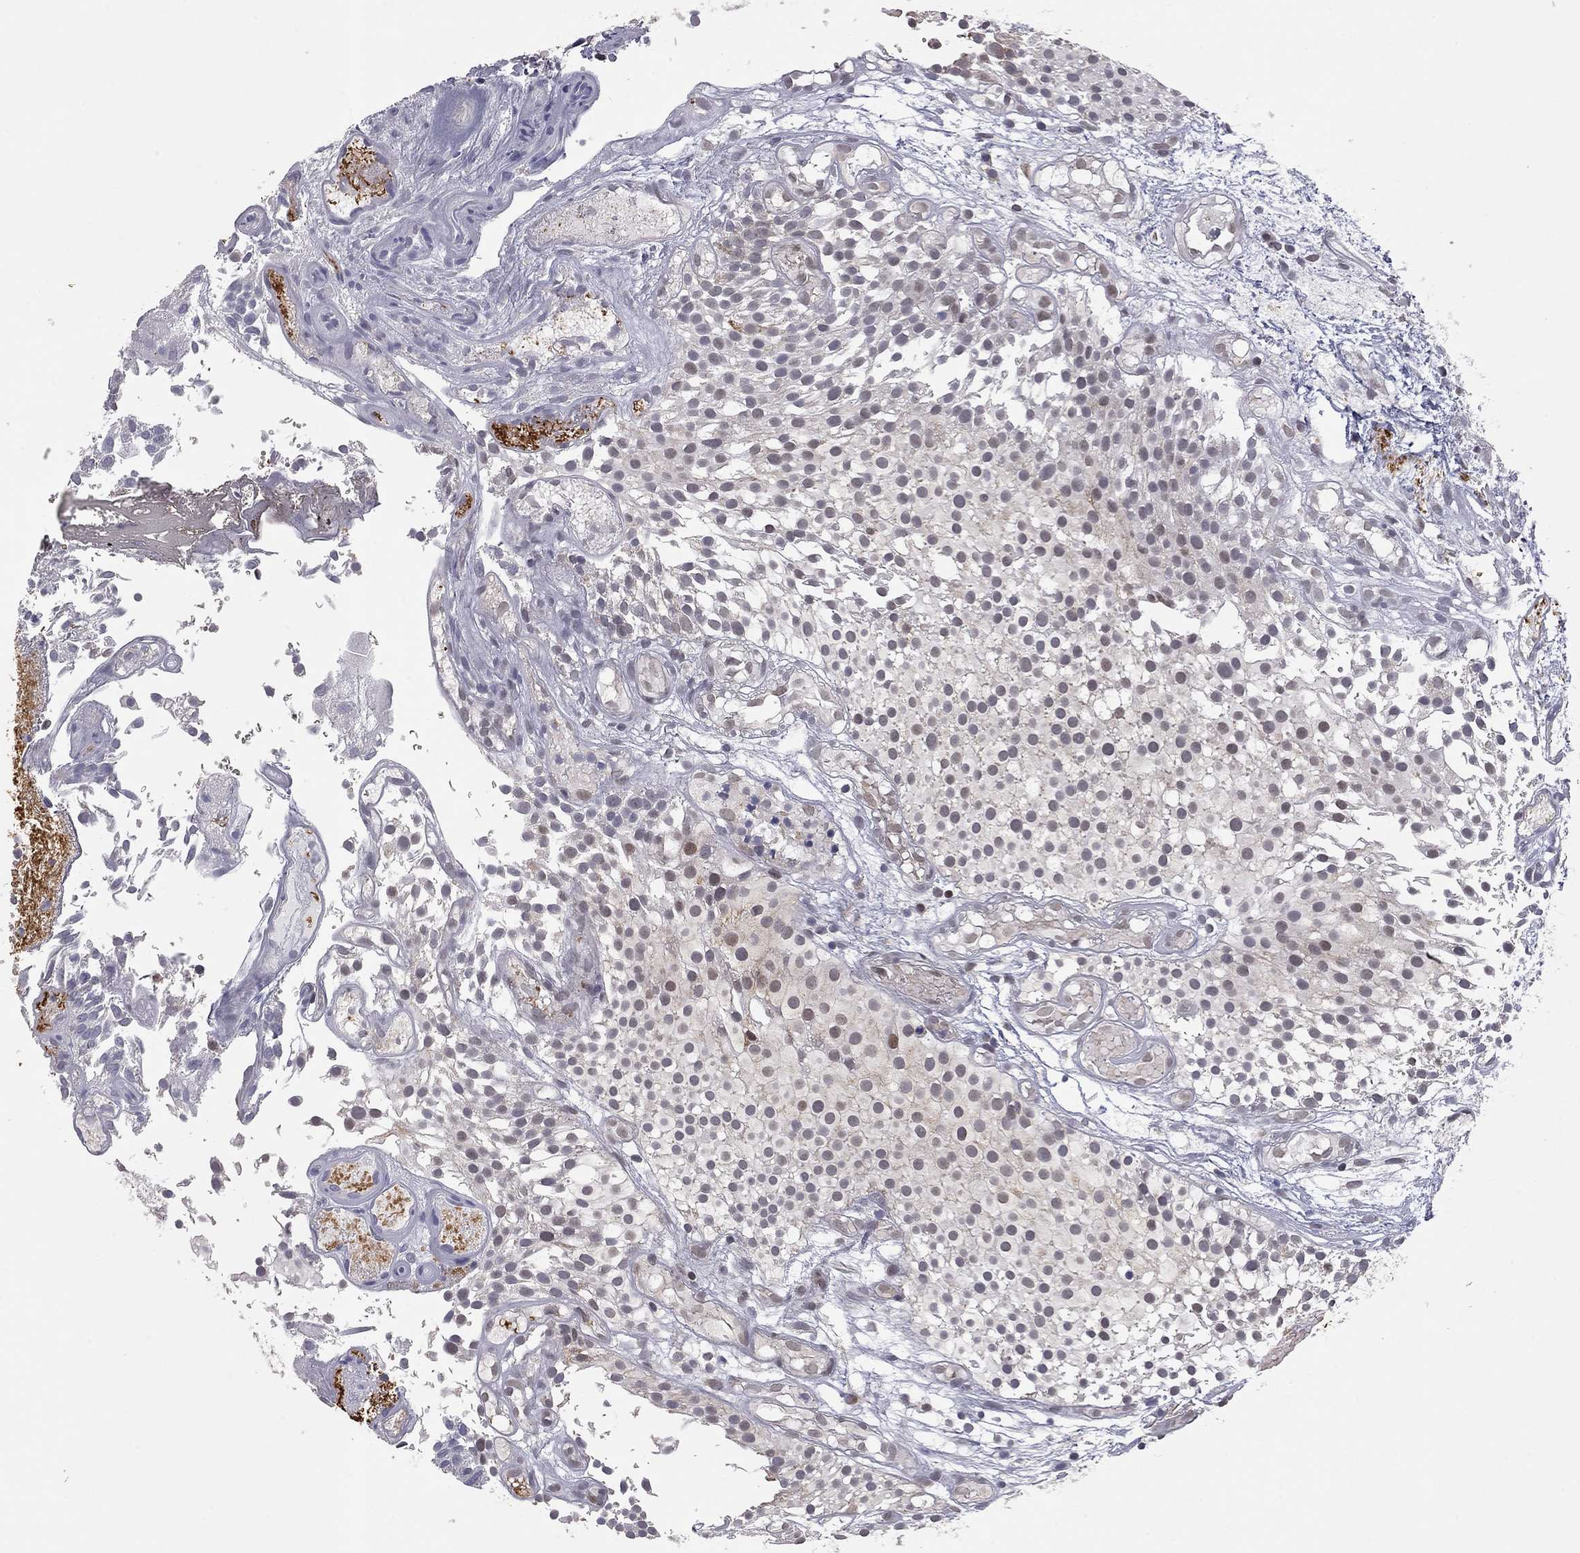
{"staining": {"intensity": "moderate", "quantity": "<25%", "location": "nuclear"}, "tissue": "urothelial cancer", "cell_type": "Tumor cells", "image_type": "cancer", "snomed": [{"axis": "morphology", "description": "Urothelial carcinoma, Low grade"}, {"axis": "topography", "description": "Urinary bladder"}], "caption": "Immunohistochemistry (DAB) staining of human low-grade urothelial carcinoma displays moderate nuclear protein positivity in about <25% of tumor cells.", "gene": "MC3R", "patient": {"sex": "male", "age": 79}}